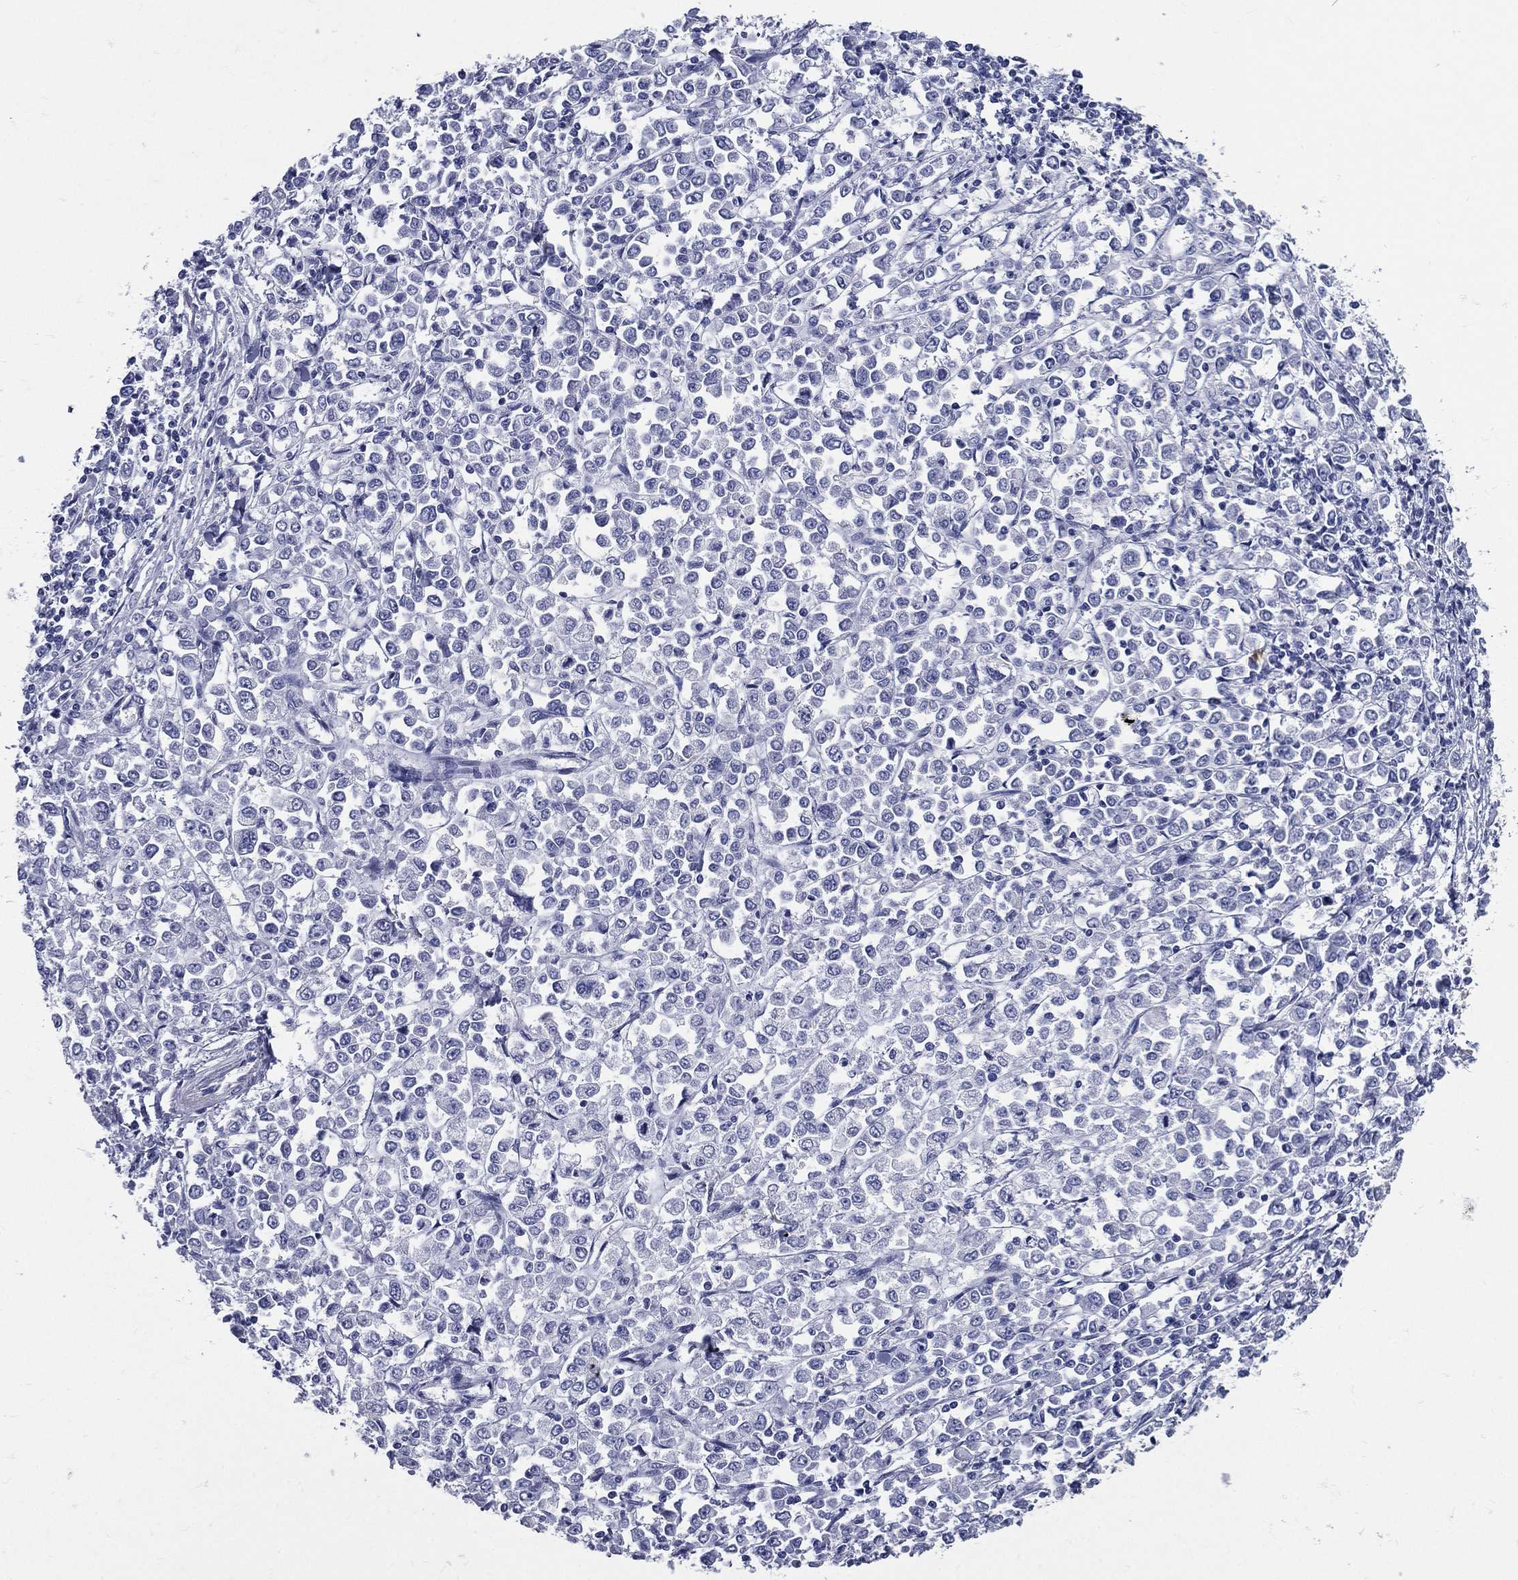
{"staining": {"intensity": "negative", "quantity": "none", "location": "none"}, "tissue": "stomach cancer", "cell_type": "Tumor cells", "image_type": "cancer", "snomed": [{"axis": "morphology", "description": "Adenocarcinoma, NOS"}, {"axis": "topography", "description": "Stomach, upper"}], "caption": "DAB immunohistochemical staining of stomach cancer shows no significant expression in tumor cells.", "gene": "DPYS", "patient": {"sex": "male", "age": 70}}